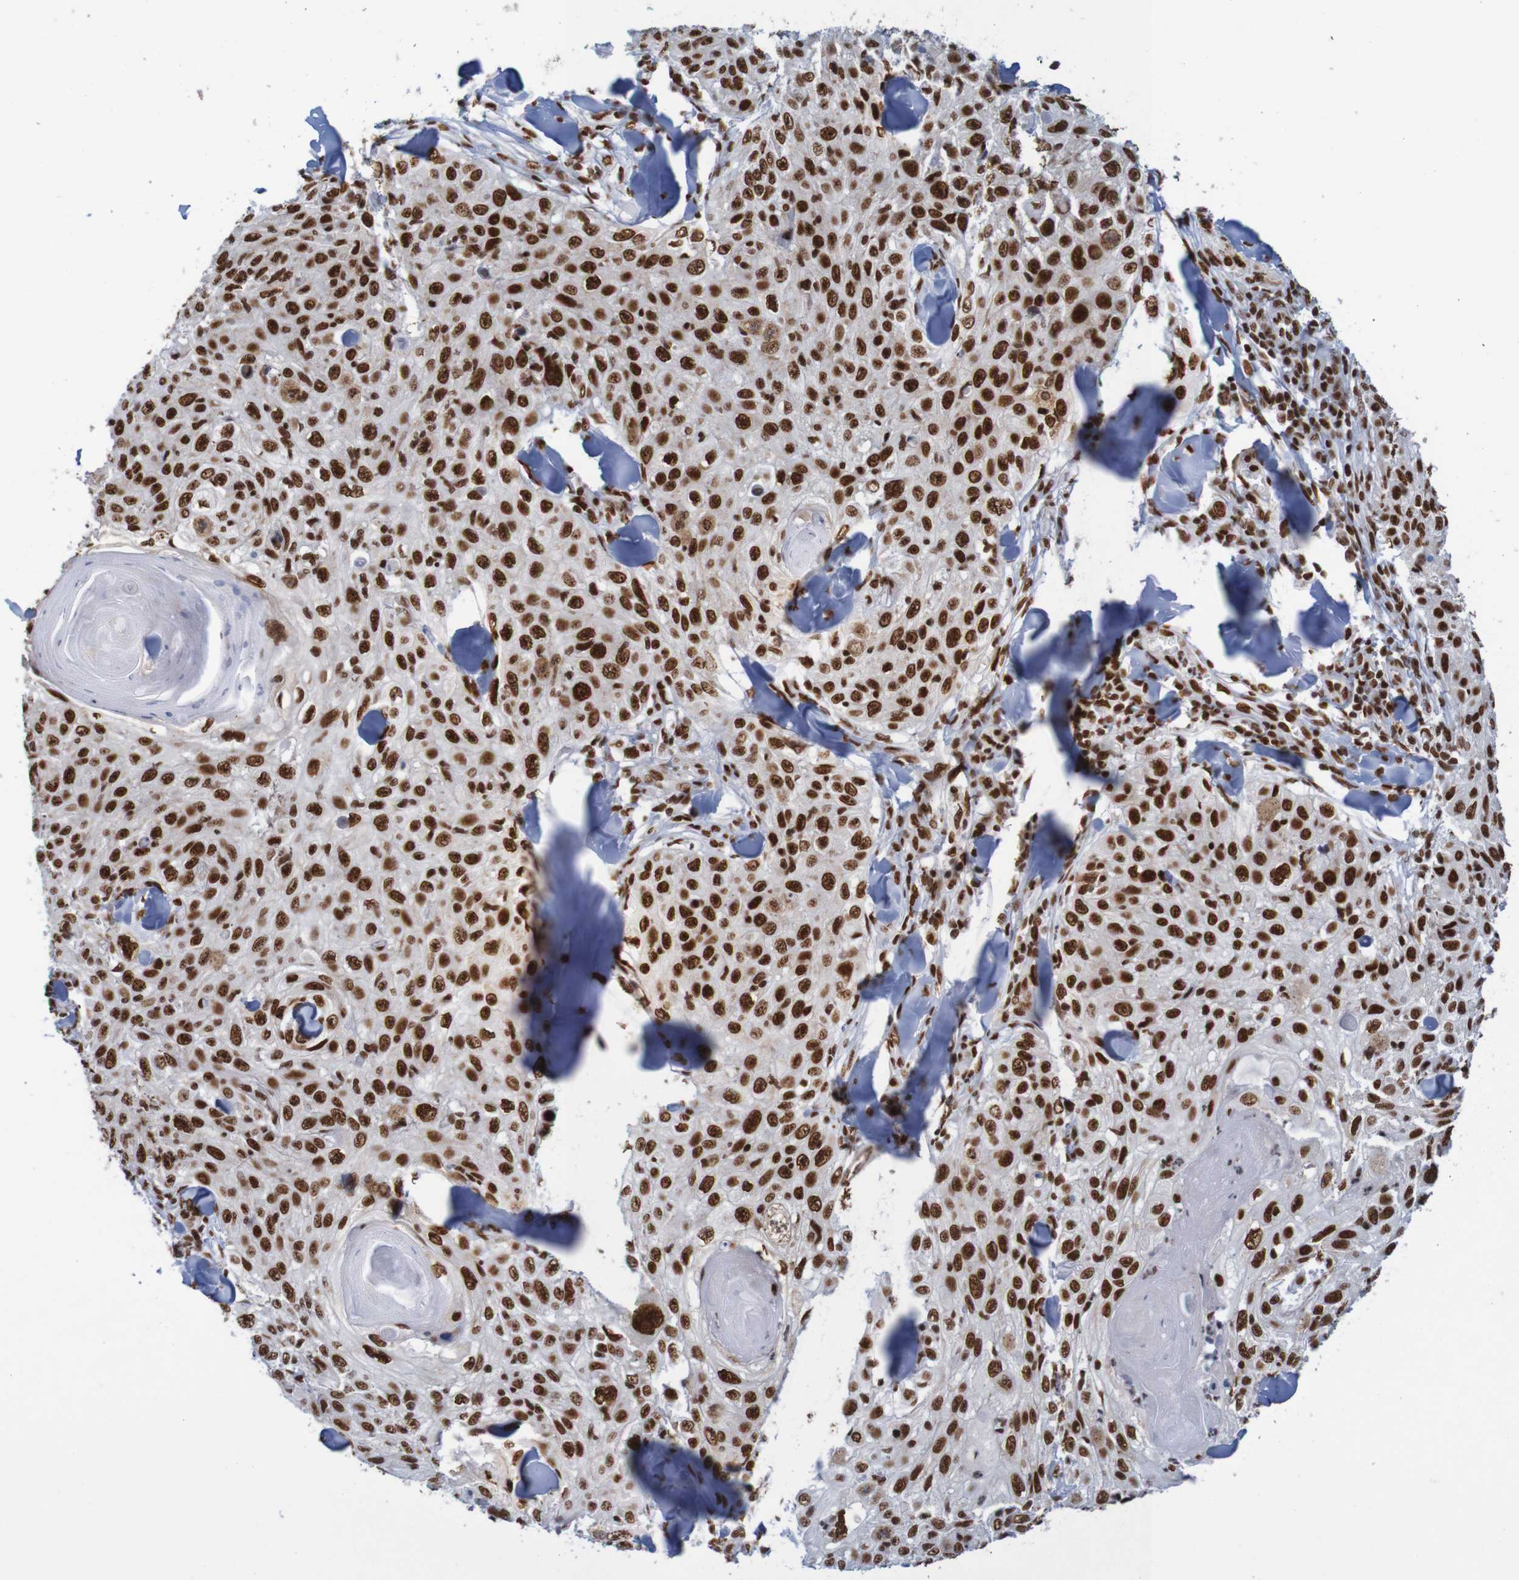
{"staining": {"intensity": "strong", "quantity": ">75%", "location": "nuclear"}, "tissue": "skin cancer", "cell_type": "Tumor cells", "image_type": "cancer", "snomed": [{"axis": "morphology", "description": "Squamous cell carcinoma, NOS"}, {"axis": "topography", "description": "Skin"}], "caption": "There is high levels of strong nuclear positivity in tumor cells of skin cancer (squamous cell carcinoma), as demonstrated by immunohistochemical staining (brown color).", "gene": "THRAP3", "patient": {"sex": "male", "age": 86}}